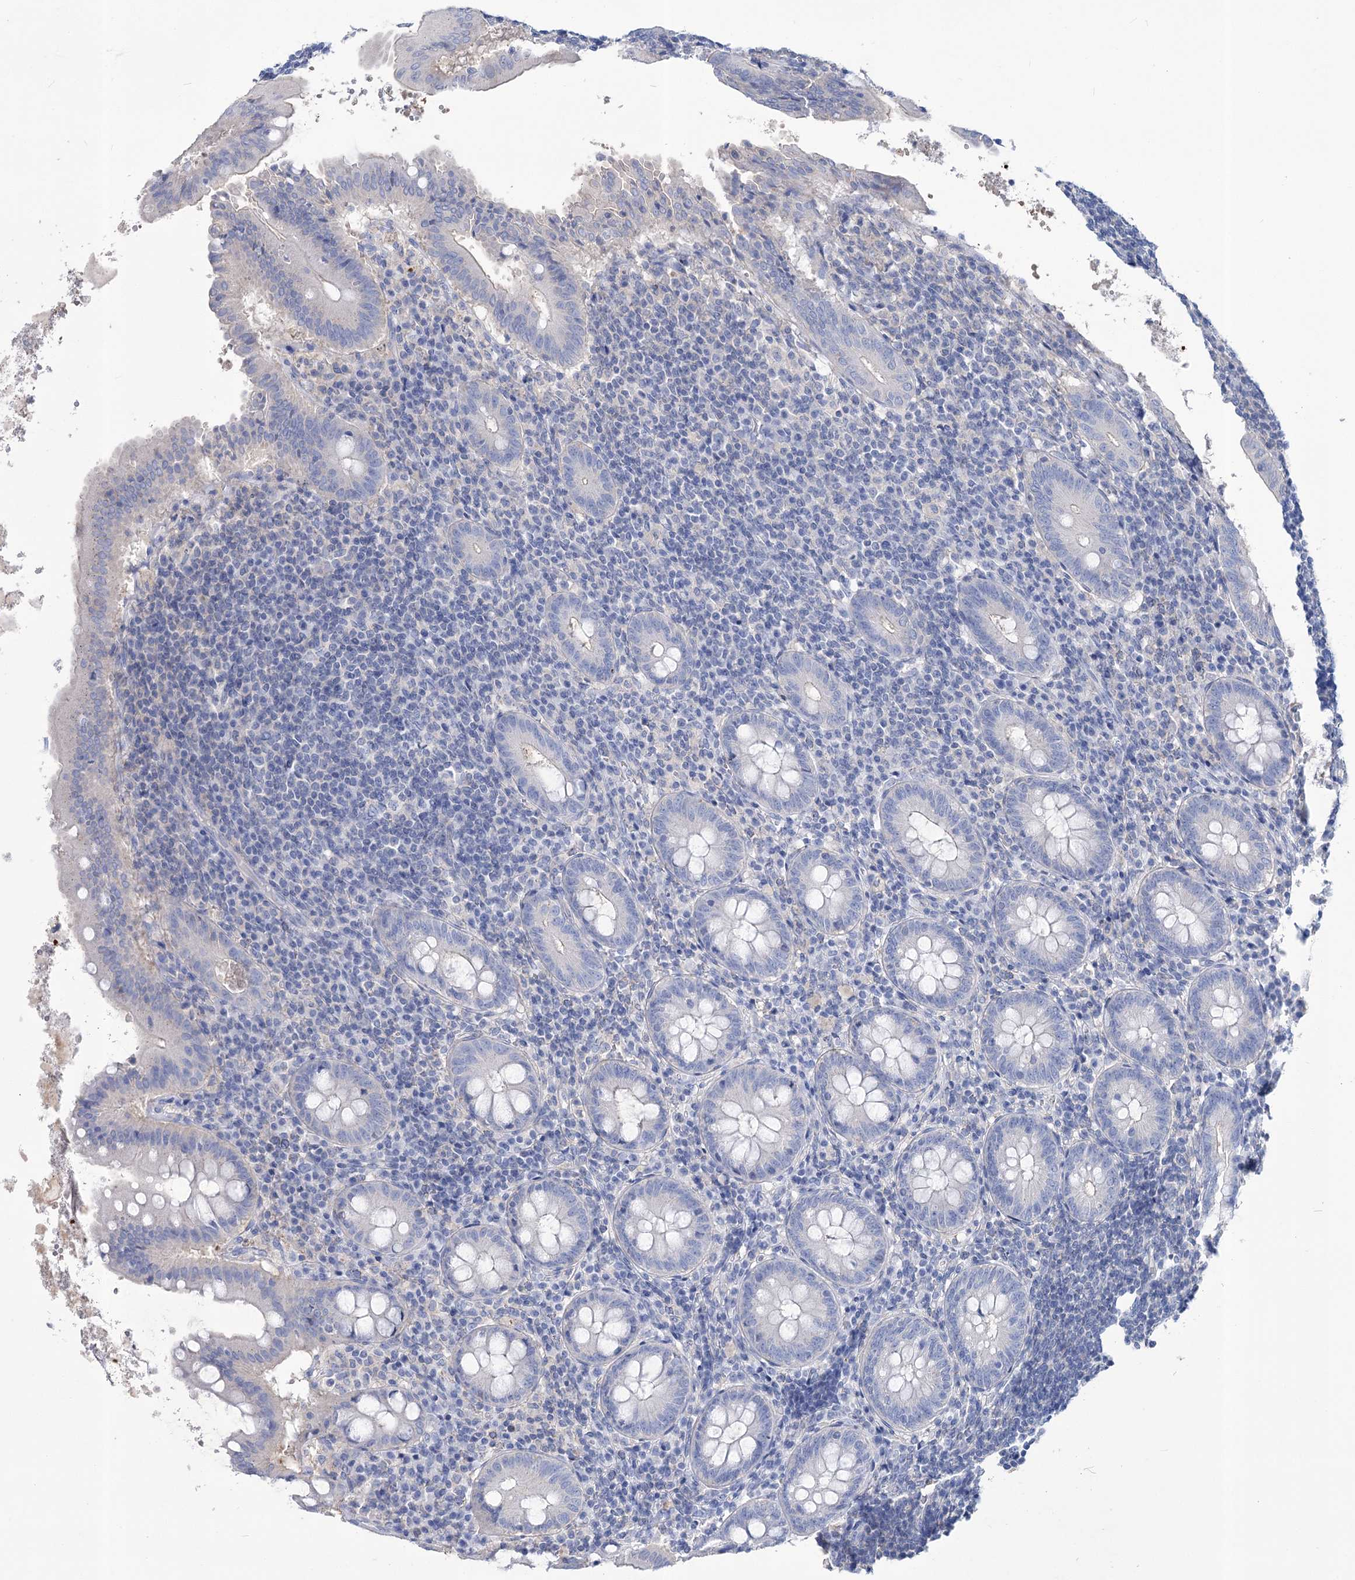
{"staining": {"intensity": "negative", "quantity": "none", "location": "none"}, "tissue": "appendix", "cell_type": "Glandular cells", "image_type": "normal", "snomed": [{"axis": "morphology", "description": "Normal tissue, NOS"}, {"axis": "topography", "description": "Appendix"}], "caption": "An immunohistochemistry (IHC) micrograph of normal appendix is shown. There is no staining in glandular cells of appendix. (Brightfield microscopy of DAB (3,3'-diaminobenzidine) immunohistochemistry at high magnification).", "gene": "PCDHA1", "patient": {"sex": "female", "age": 54}}